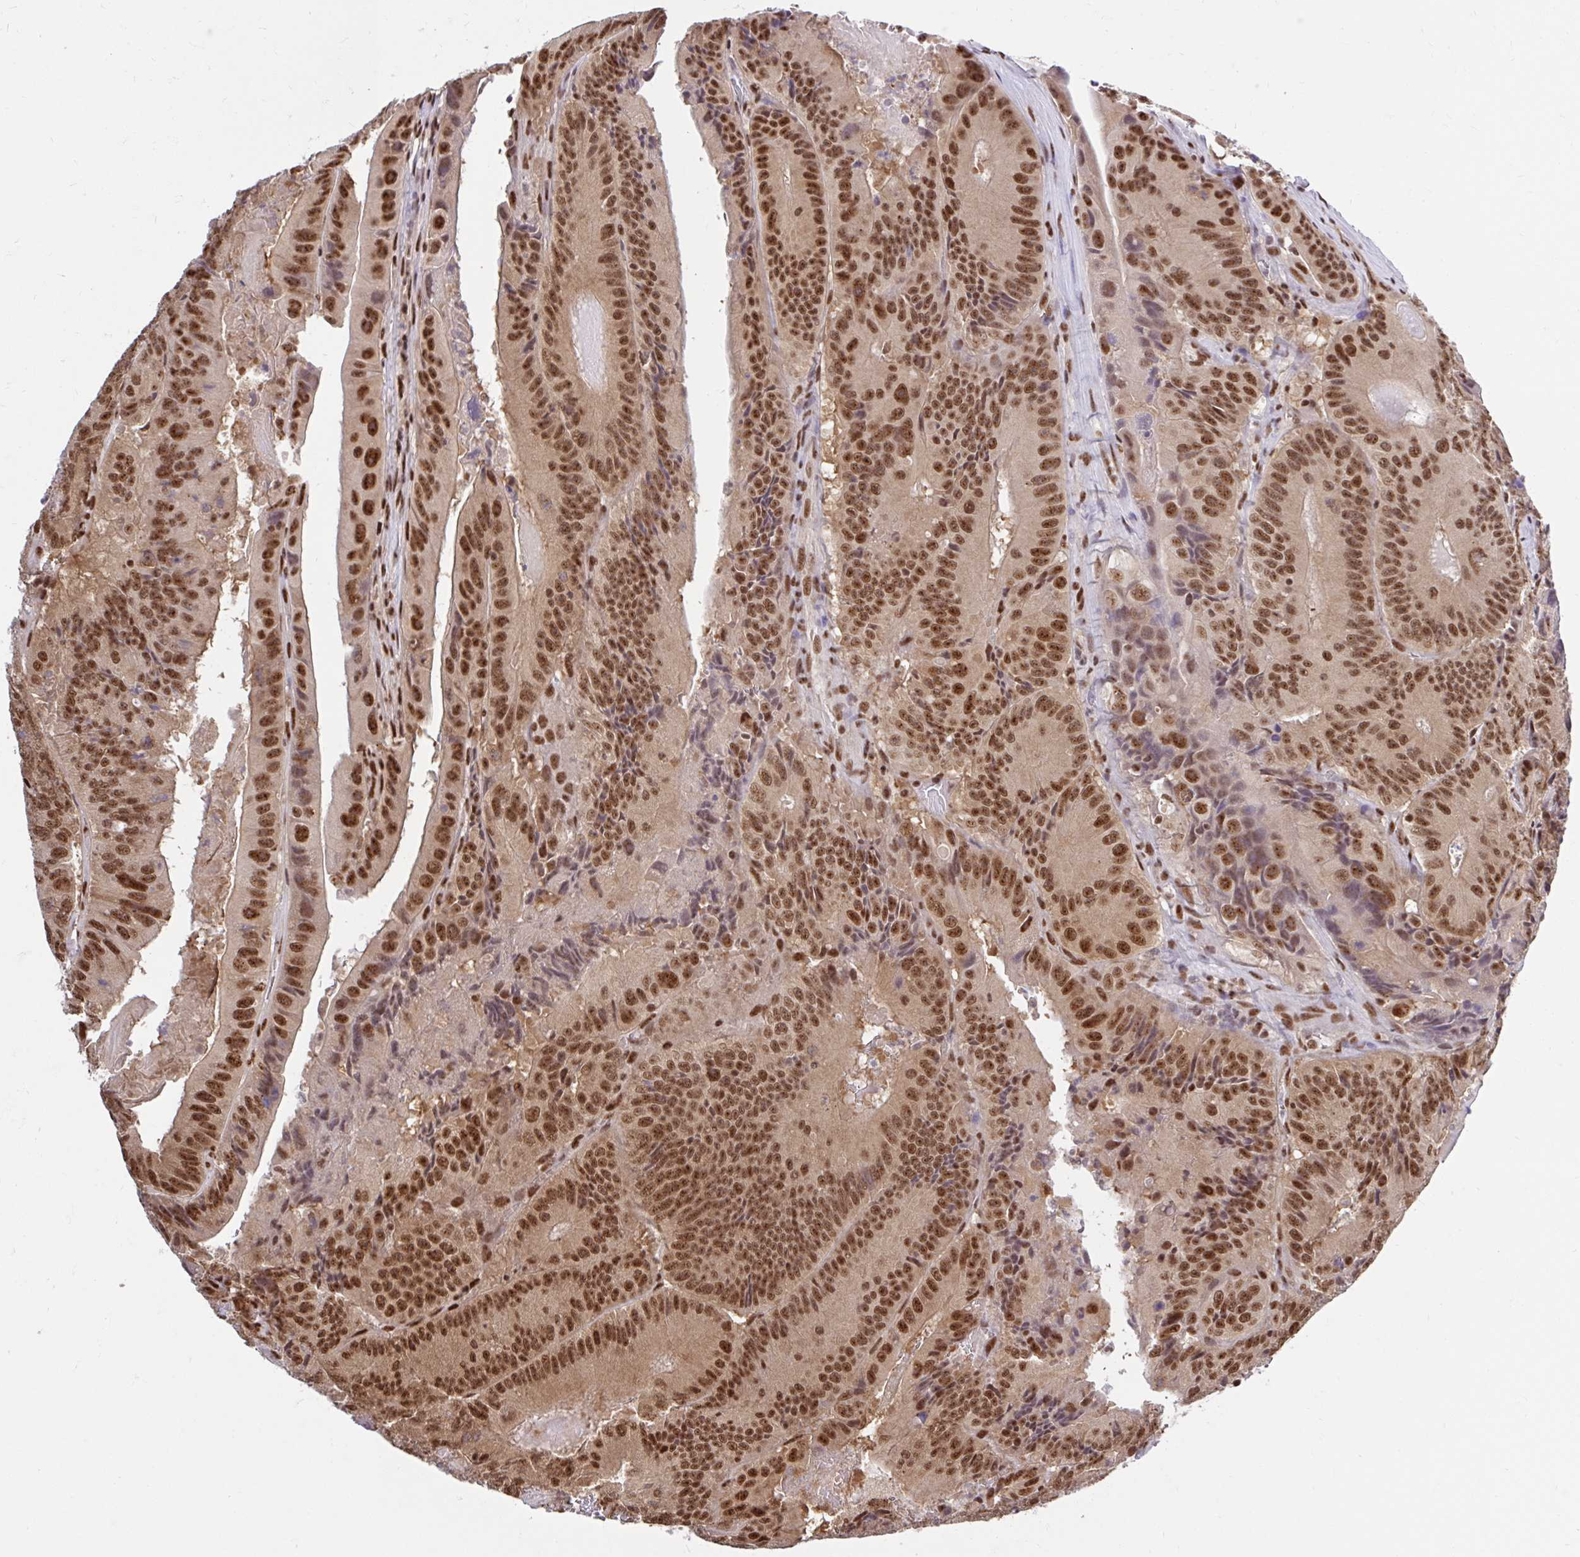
{"staining": {"intensity": "moderate", "quantity": ">75%", "location": "nuclear"}, "tissue": "colorectal cancer", "cell_type": "Tumor cells", "image_type": "cancer", "snomed": [{"axis": "morphology", "description": "Adenocarcinoma, NOS"}, {"axis": "topography", "description": "Colon"}], "caption": "Tumor cells demonstrate moderate nuclear staining in approximately >75% of cells in colorectal cancer.", "gene": "ABCA9", "patient": {"sex": "female", "age": 86}}